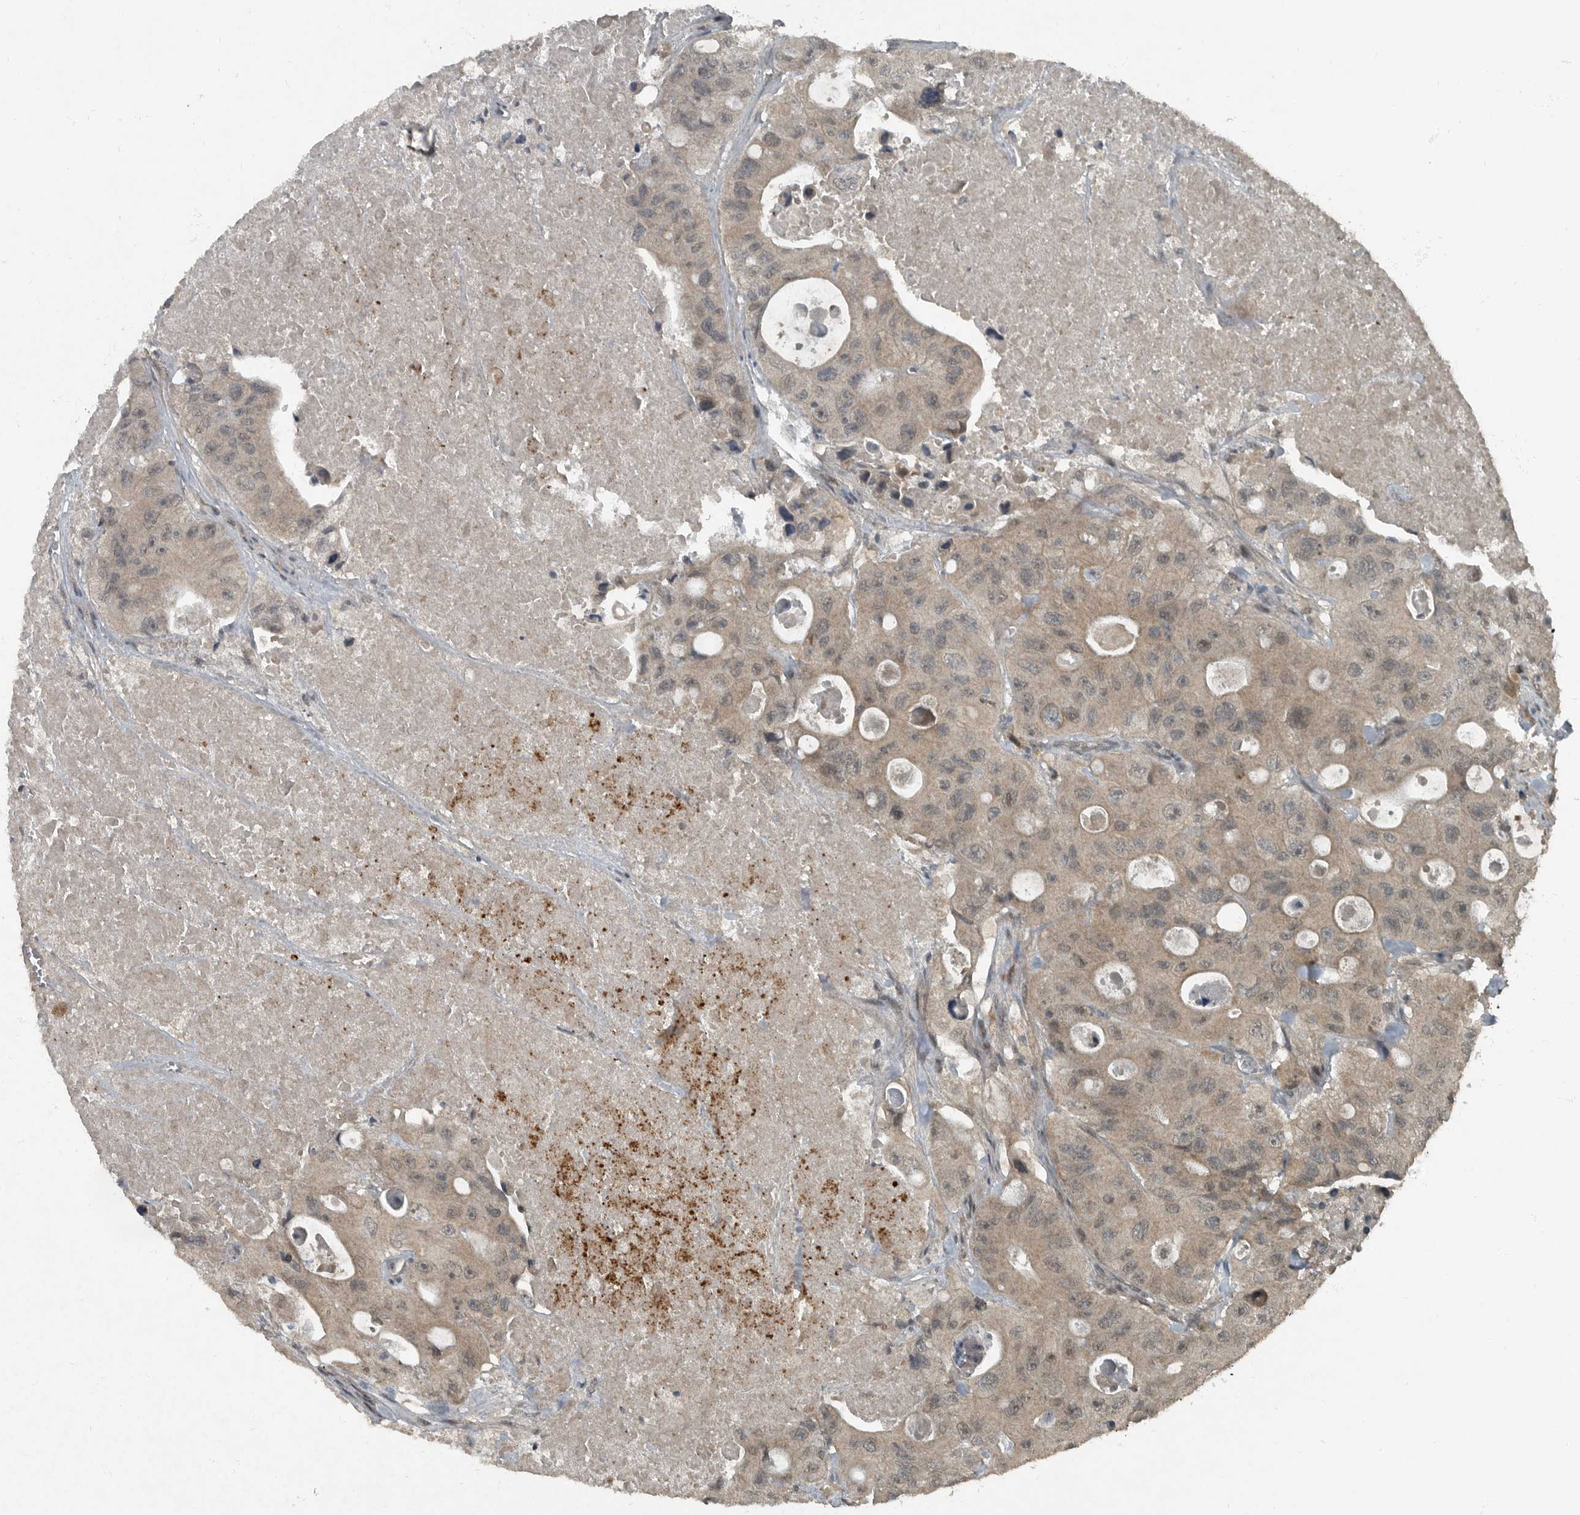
{"staining": {"intensity": "weak", "quantity": "25%-75%", "location": "cytoplasmic/membranous"}, "tissue": "colorectal cancer", "cell_type": "Tumor cells", "image_type": "cancer", "snomed": [{"axis": "morphology", "description": "Adenocarcinoma, NOS"}, {"axis": "topography", "description": "Colon"}], "caption": "Protein expression analysis of colorectal cancer (adenocarcinoma) shows weak cytoplasmic/membranous expression in about 25%-75% of tumor cells. (DAB (3,3'-diaminobenzidine) = brown stain, brightfield microscopy at high magnification).", "gene": "FOXO1", "patient": {"sex": "female", "age": 46}}